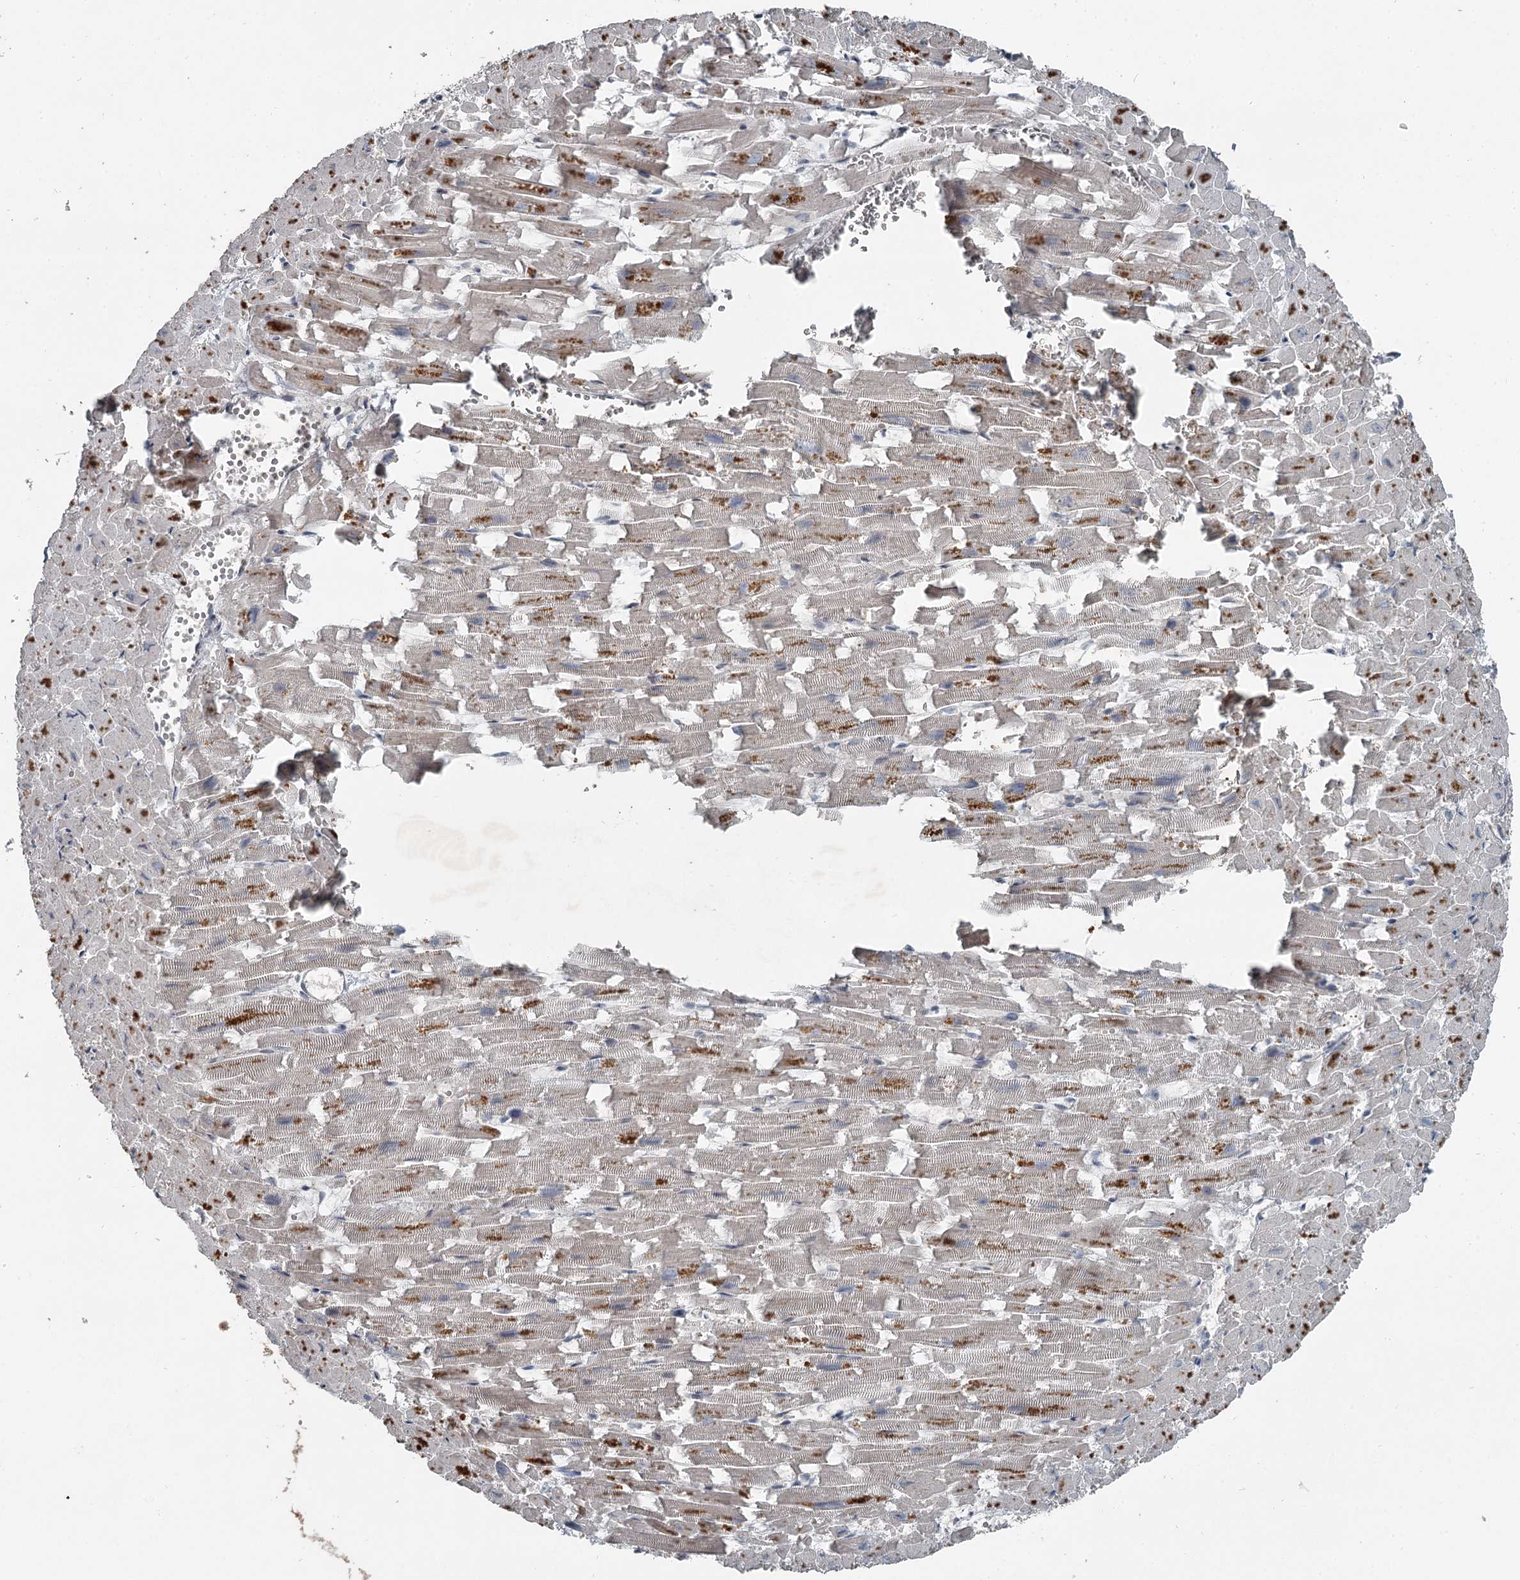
{"staining": {"intensity": "weak", "quantity": "25%-75%", "location": "cytoplasmic/membranous"}, "tissue": "heart muscle", "cell_type": "Cardiomyocytes", "image_type": "normal", "snomed": [{"axis": "morphology", "description": "Normal tissue, NOS"}, {"axis": "topography", "description": "Heart"}], "caption": "IHC micrograph of normal human heart muscle stained for a protein (brown), which shows low levels of weak cytoplasmic/membranous expression in approximately 25%-75% of cardiomyocytes.", "gene": "SLC39A8", "patient": {"sex": "female", "age": 64}}